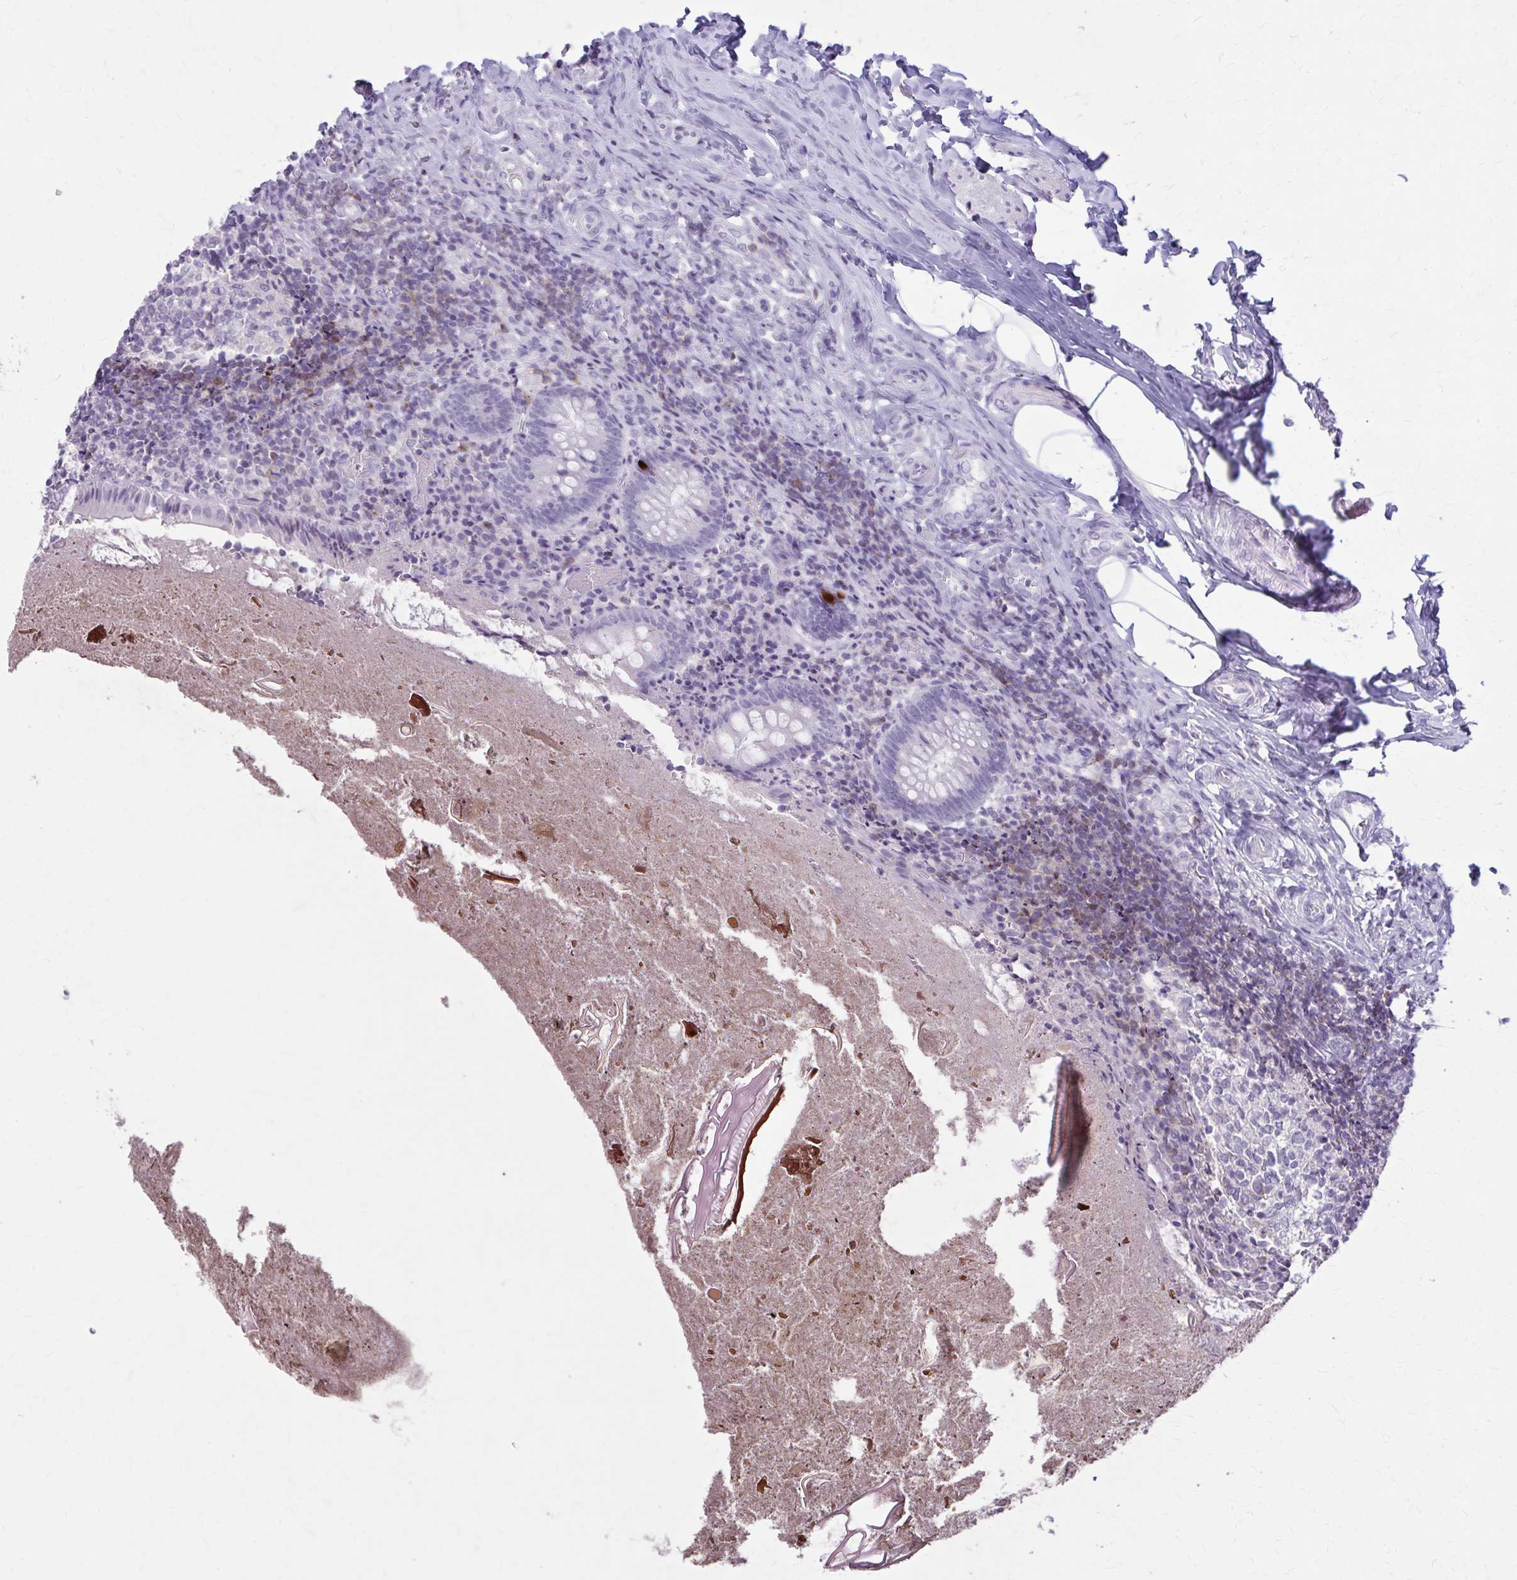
{"staining": {"intensity": "negative", "quantity": "none", "location": "none"}, "tissue": "appendix", "cell_type": "Glandular cells", "image_type": "normal", "snomed": [{"axis": "morphology", "description": "Normal tissue, NOS"}, {"axis": "topography", "description": "Appendix"}], "caption": "Protein analysis of unremarkable appendix exhibits no significant expression in glandular cells. The staining is performed using DAB (3,3'-diaminobenzidine) brown chromogen with nuclei counter-stained in using hematoxylin.", "gene": "OR4B1", "patient": {"sex": "female", "age": 17}}